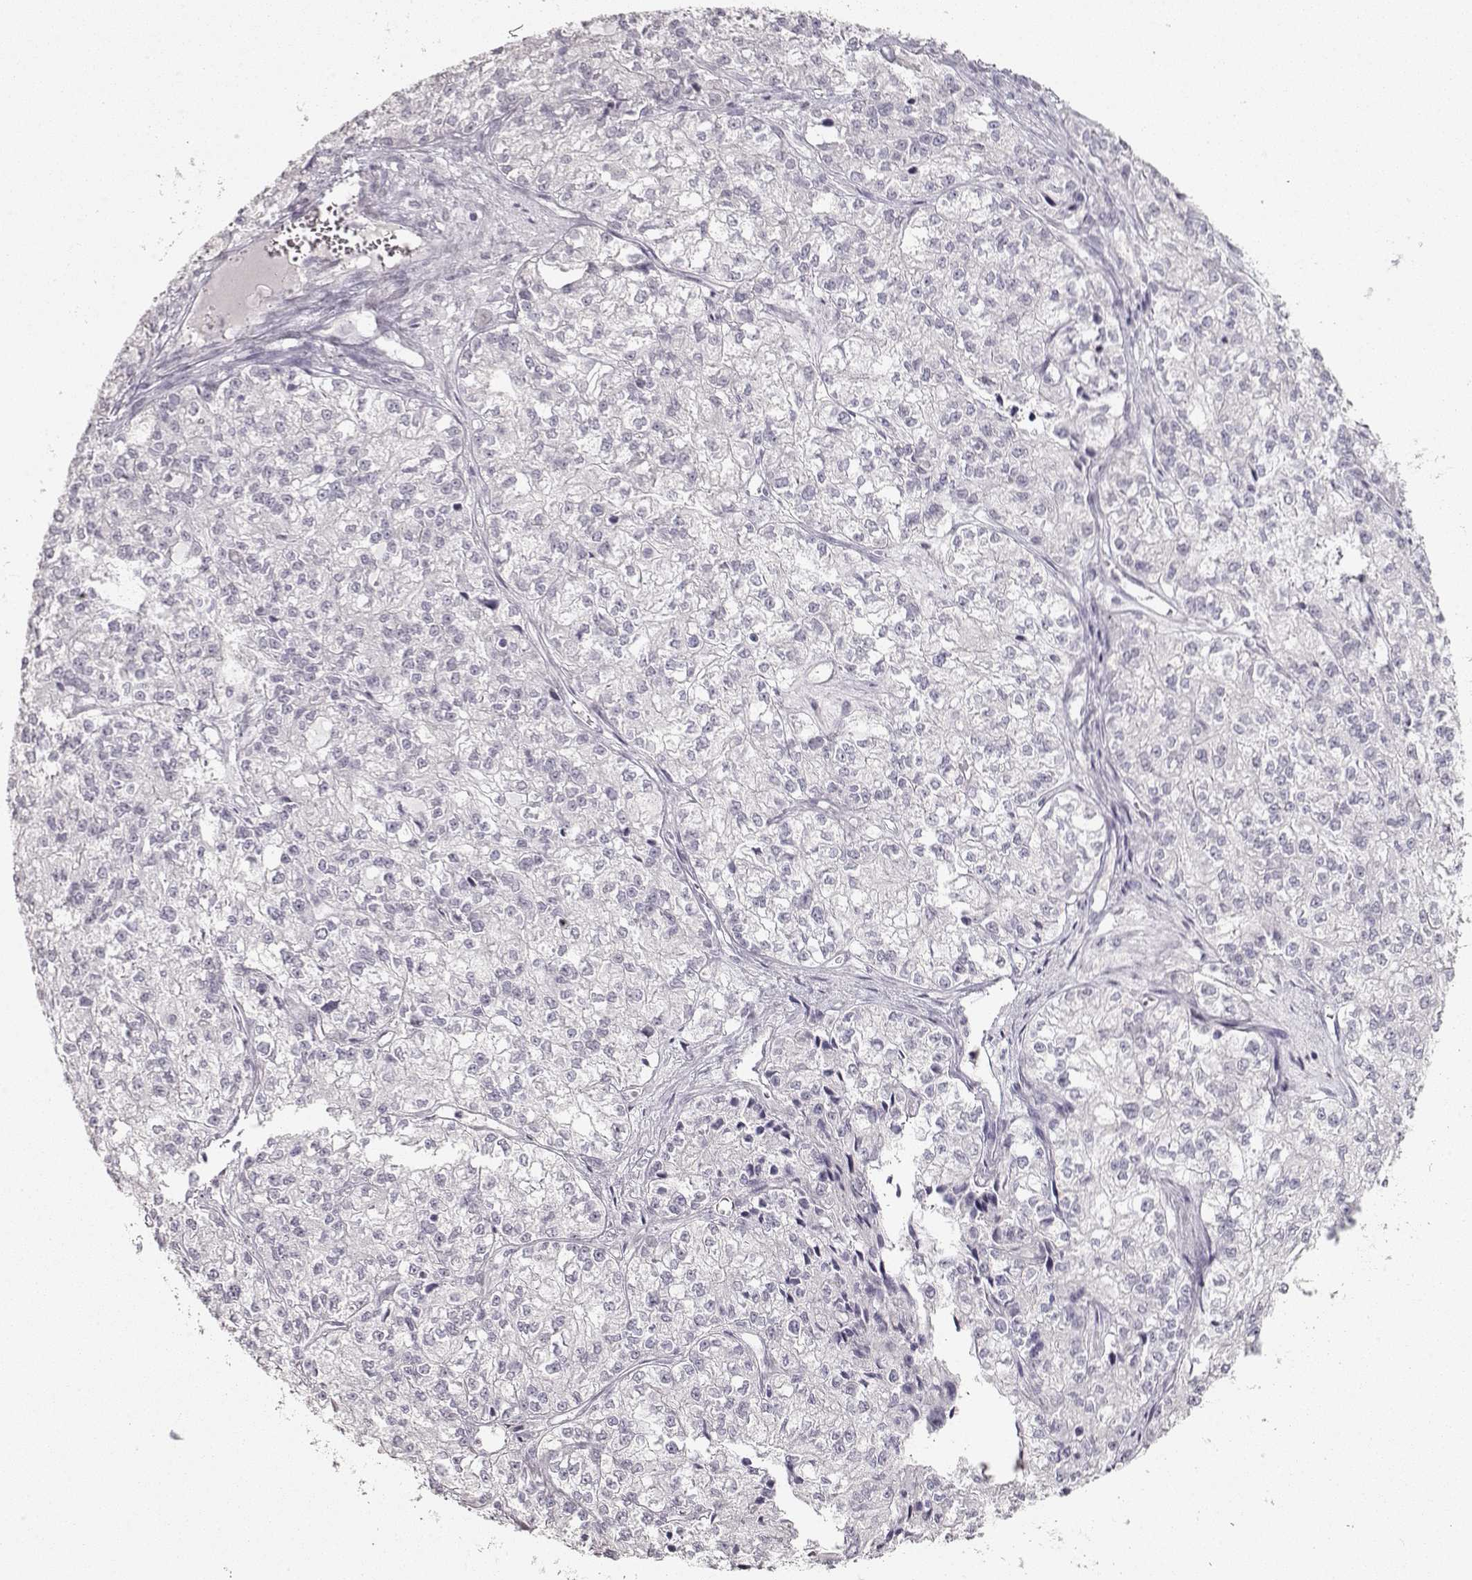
{"staining": {"intensity": "negative", "quantity": "none", "location": "none"}, "tissue": "ovarian cancer", "cell_type": "Tumor cells", "image_type": "cancer", "snomed": [{"axis": "morphology", "description": "Carcinoma, endometroid"}, {"axis": "topography", "description": "Ovary"}], "caption": "An image of human ovarian cancer (endometroid carcinoma) is negative for staining in tumor cells. Nuclei are stained in blue.", "gene": "S100B", "patient": {"sex": "female", "age": 64}}